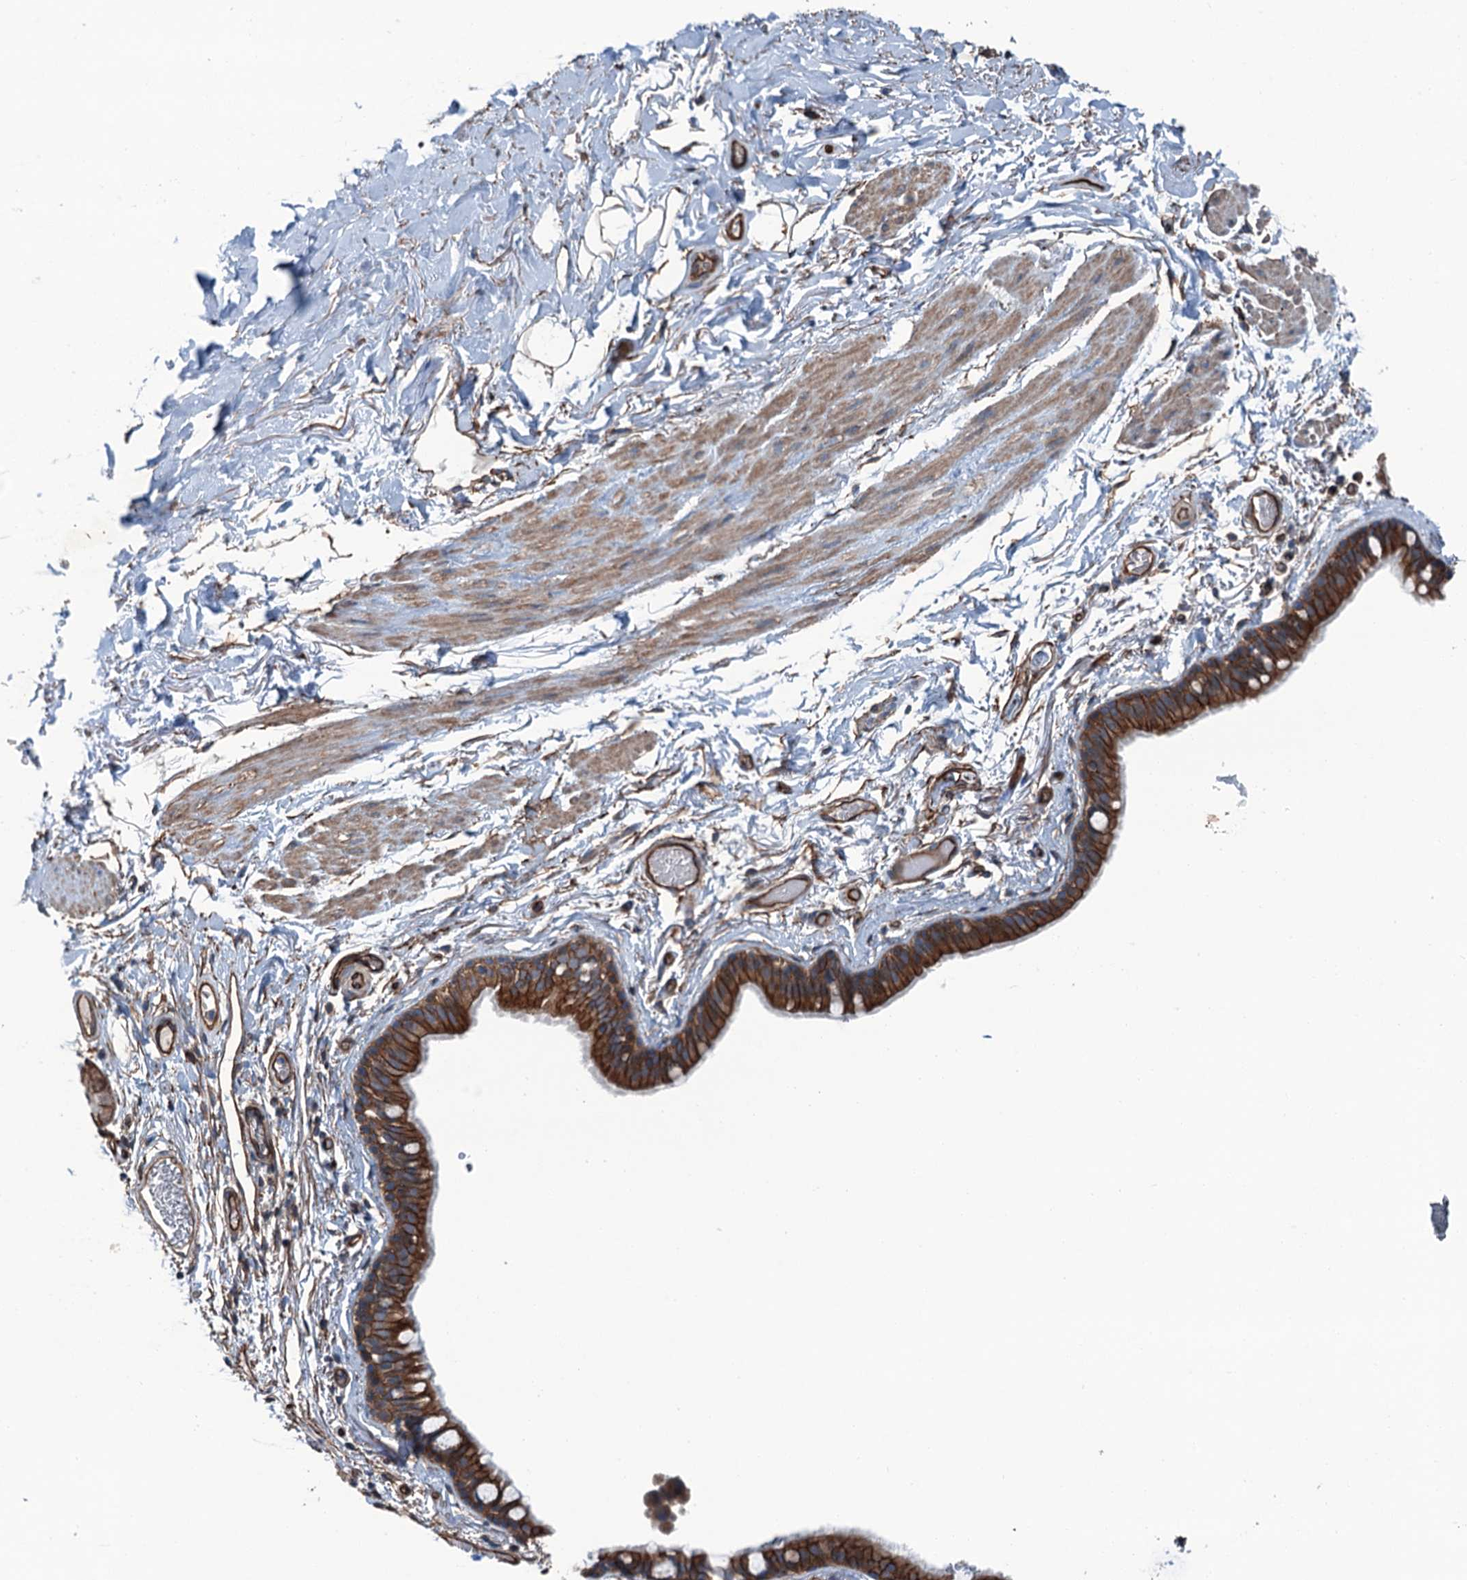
{"staining": {"intensity": "strong", "quantity": ">75%", "location": "cytoplasmic/membranous"}, "tissue": "bronchus", "cell_type": "Respiratory epithelial cells", "image_type": "normal", "snomed": [{"axis": "morphology", "description": "Normal tissue, NOS"}, {"axis": "topography", "description": "Cartilage tissue"}], "caption": "IHC photomicrograph of normal bronchus stained for a protein (brown), which demonstrates high levels of strong cytoplasmic/membranous expression in approximately >75% of respiratory epithelial cells.", "gene": "NMRAL1", "patient": {"sex": "male", "age": 63}}